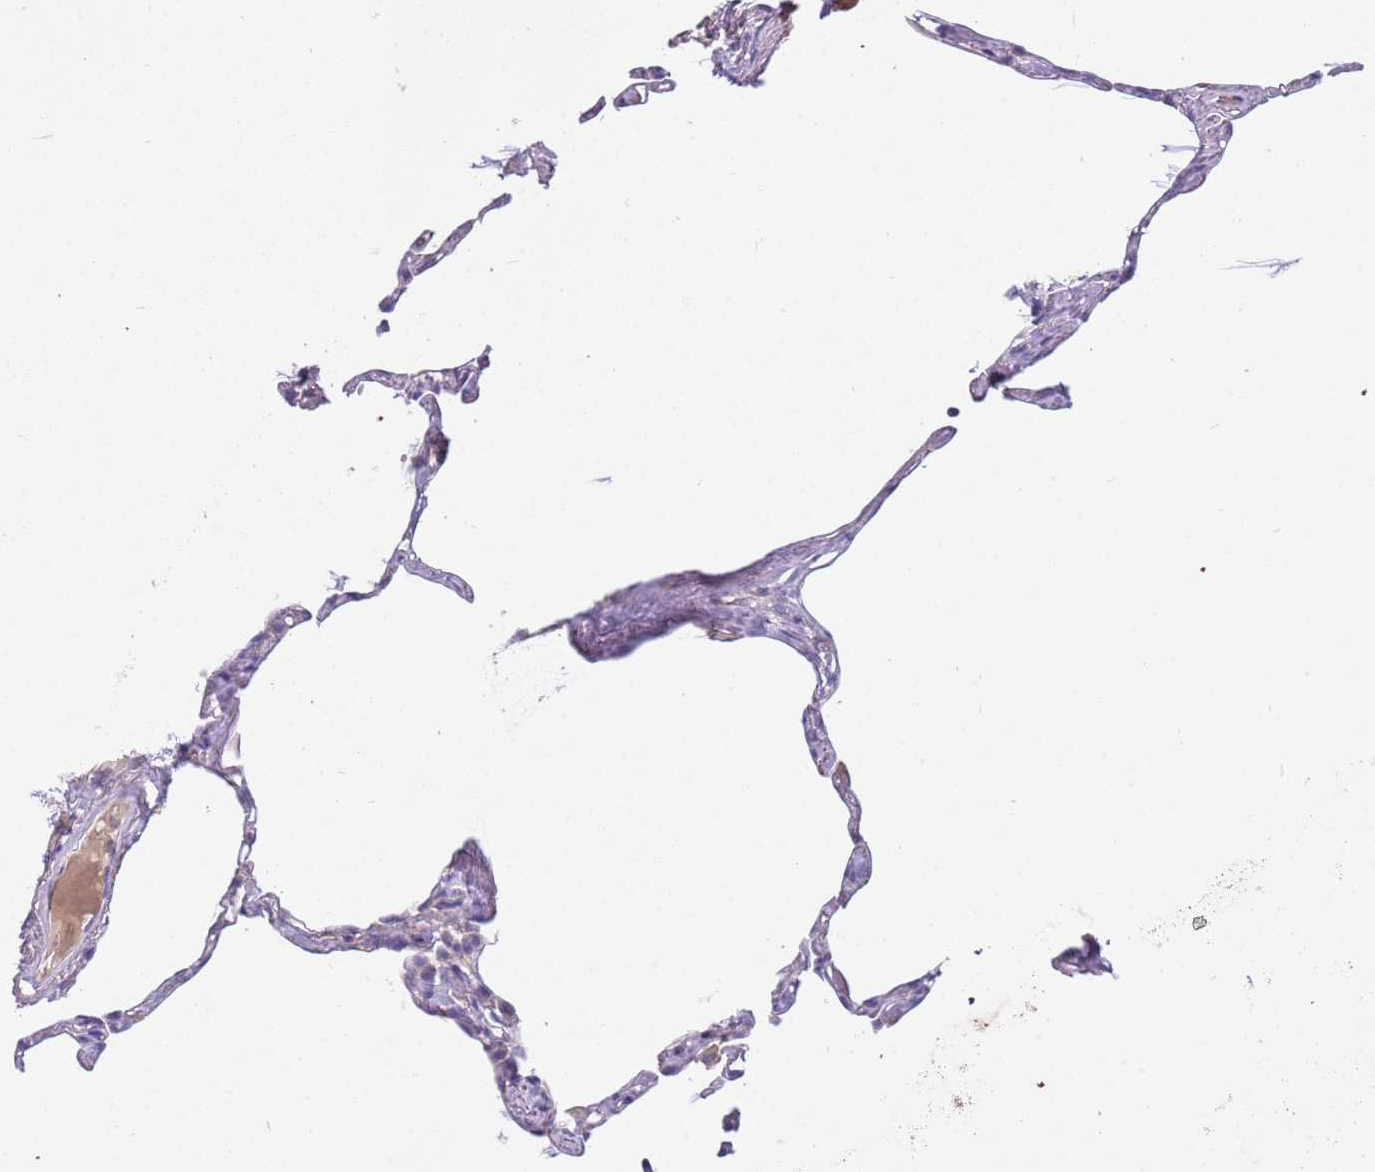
{"staining": {"intensity": "negative", "quantity": "none", "location": "none"}, "tissue": "lung", "cell_type": "Alveolar cells", "image_type": "normal", "snomed": [{"axis": "morphology", "description": "Normal tissue, NOS"}, {"axis": "topography", "description": "Lung"}], "caption": "Lung stained for a protein using IHC exhibits no positivity alveolar cells.", "gene": "CFAP73", "patient": {"sex": "male", "age": 65}}